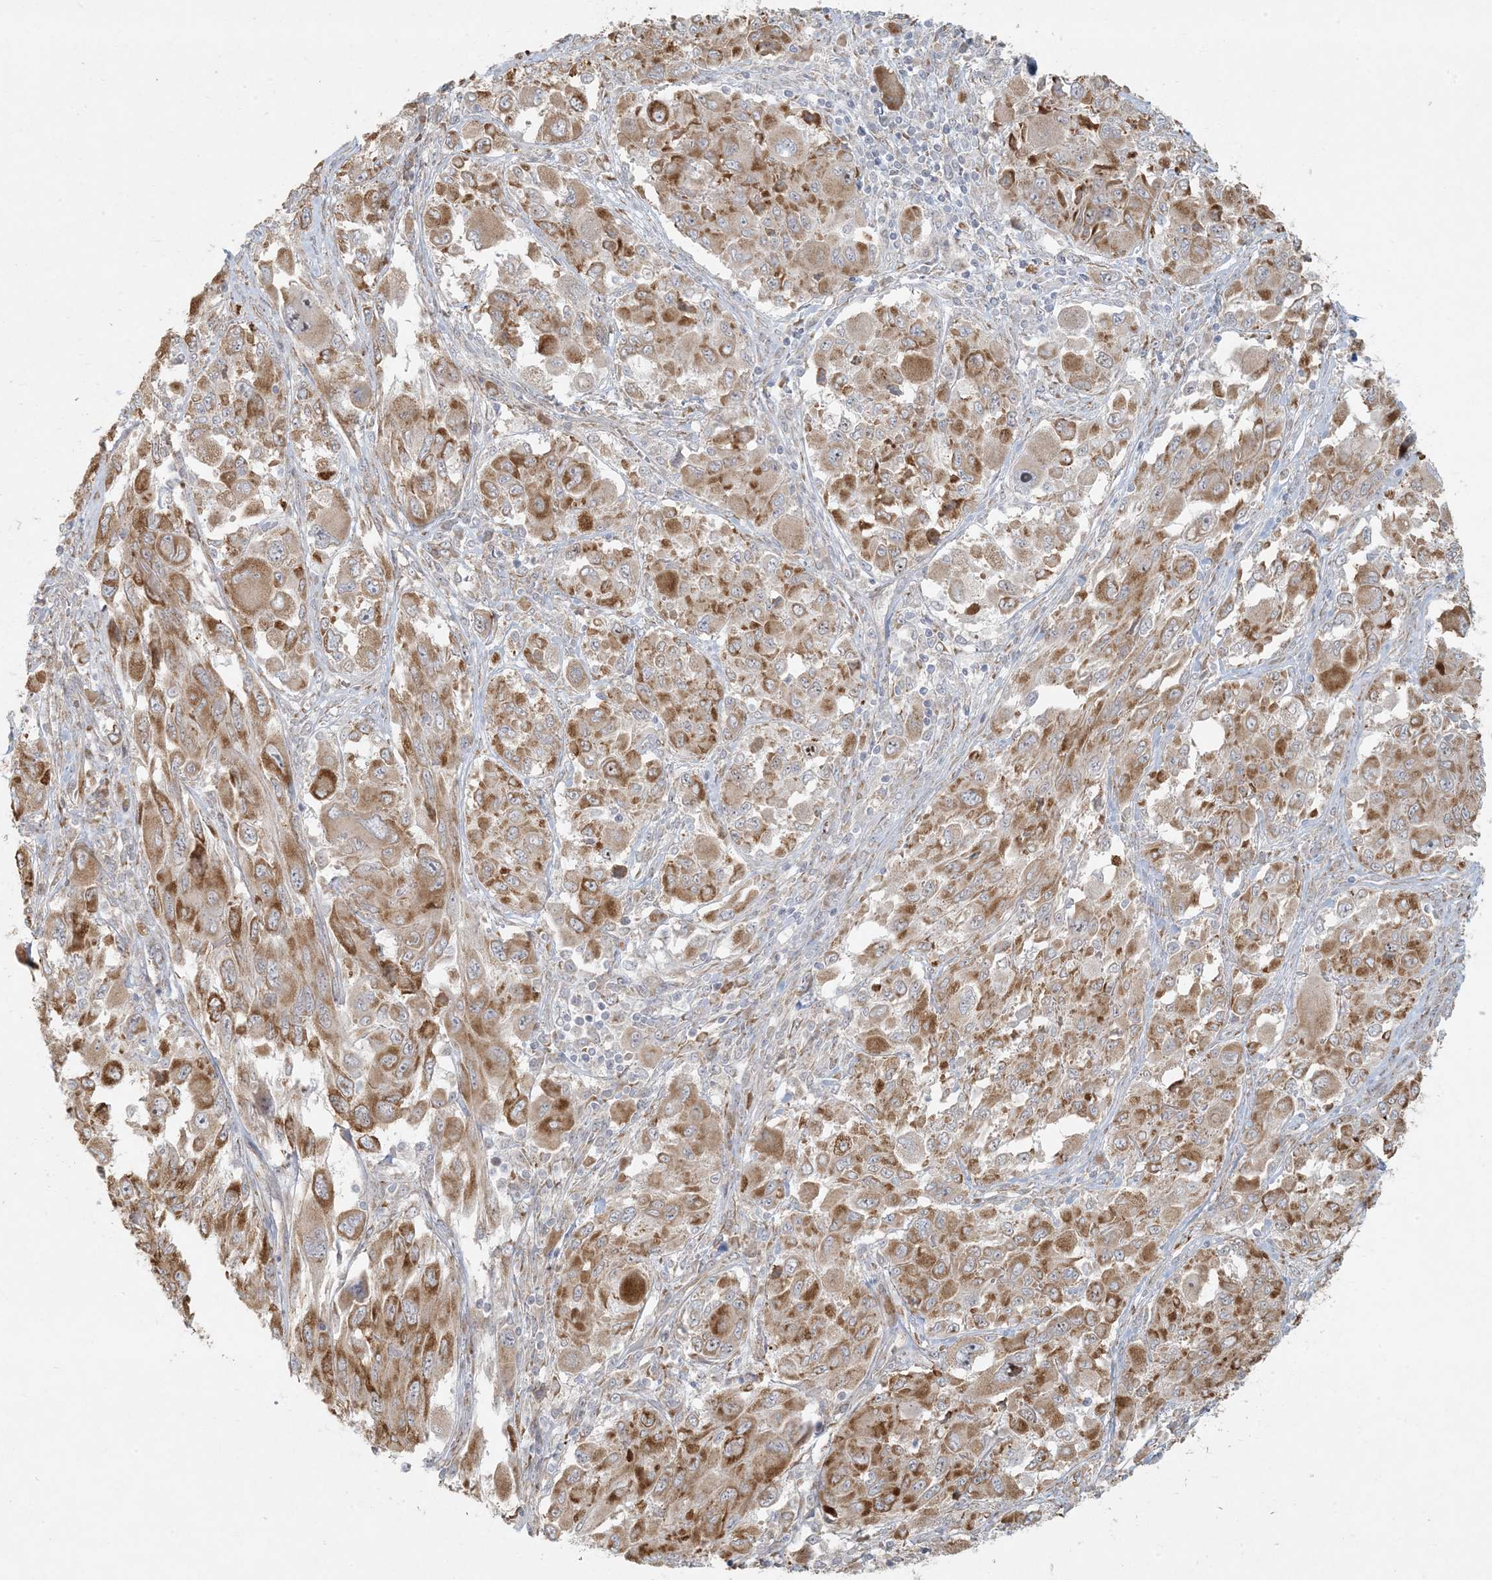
{"staining": {"intensity": "moderate", "quantity": "25%-75%", "location": "cytoplasmic/membranous"}, "tissue": "melanoma", "cell_type": "Tumor cells", "image_type": "cancer", "snomed": [{"axis": "morphology", "description": "Malignant melanoma, NOS"}, {"axis": "topography", "description": "Skin"}], "caption": "A medium amount of moderate cytoplasmic/membranous expression is appreciated in approximately 25%-75% of tumor cells in melanoma tissue. Nuclei are stained in blue.", "gene": "HACL1", "patient": {"sex": "female", "age": 91}}